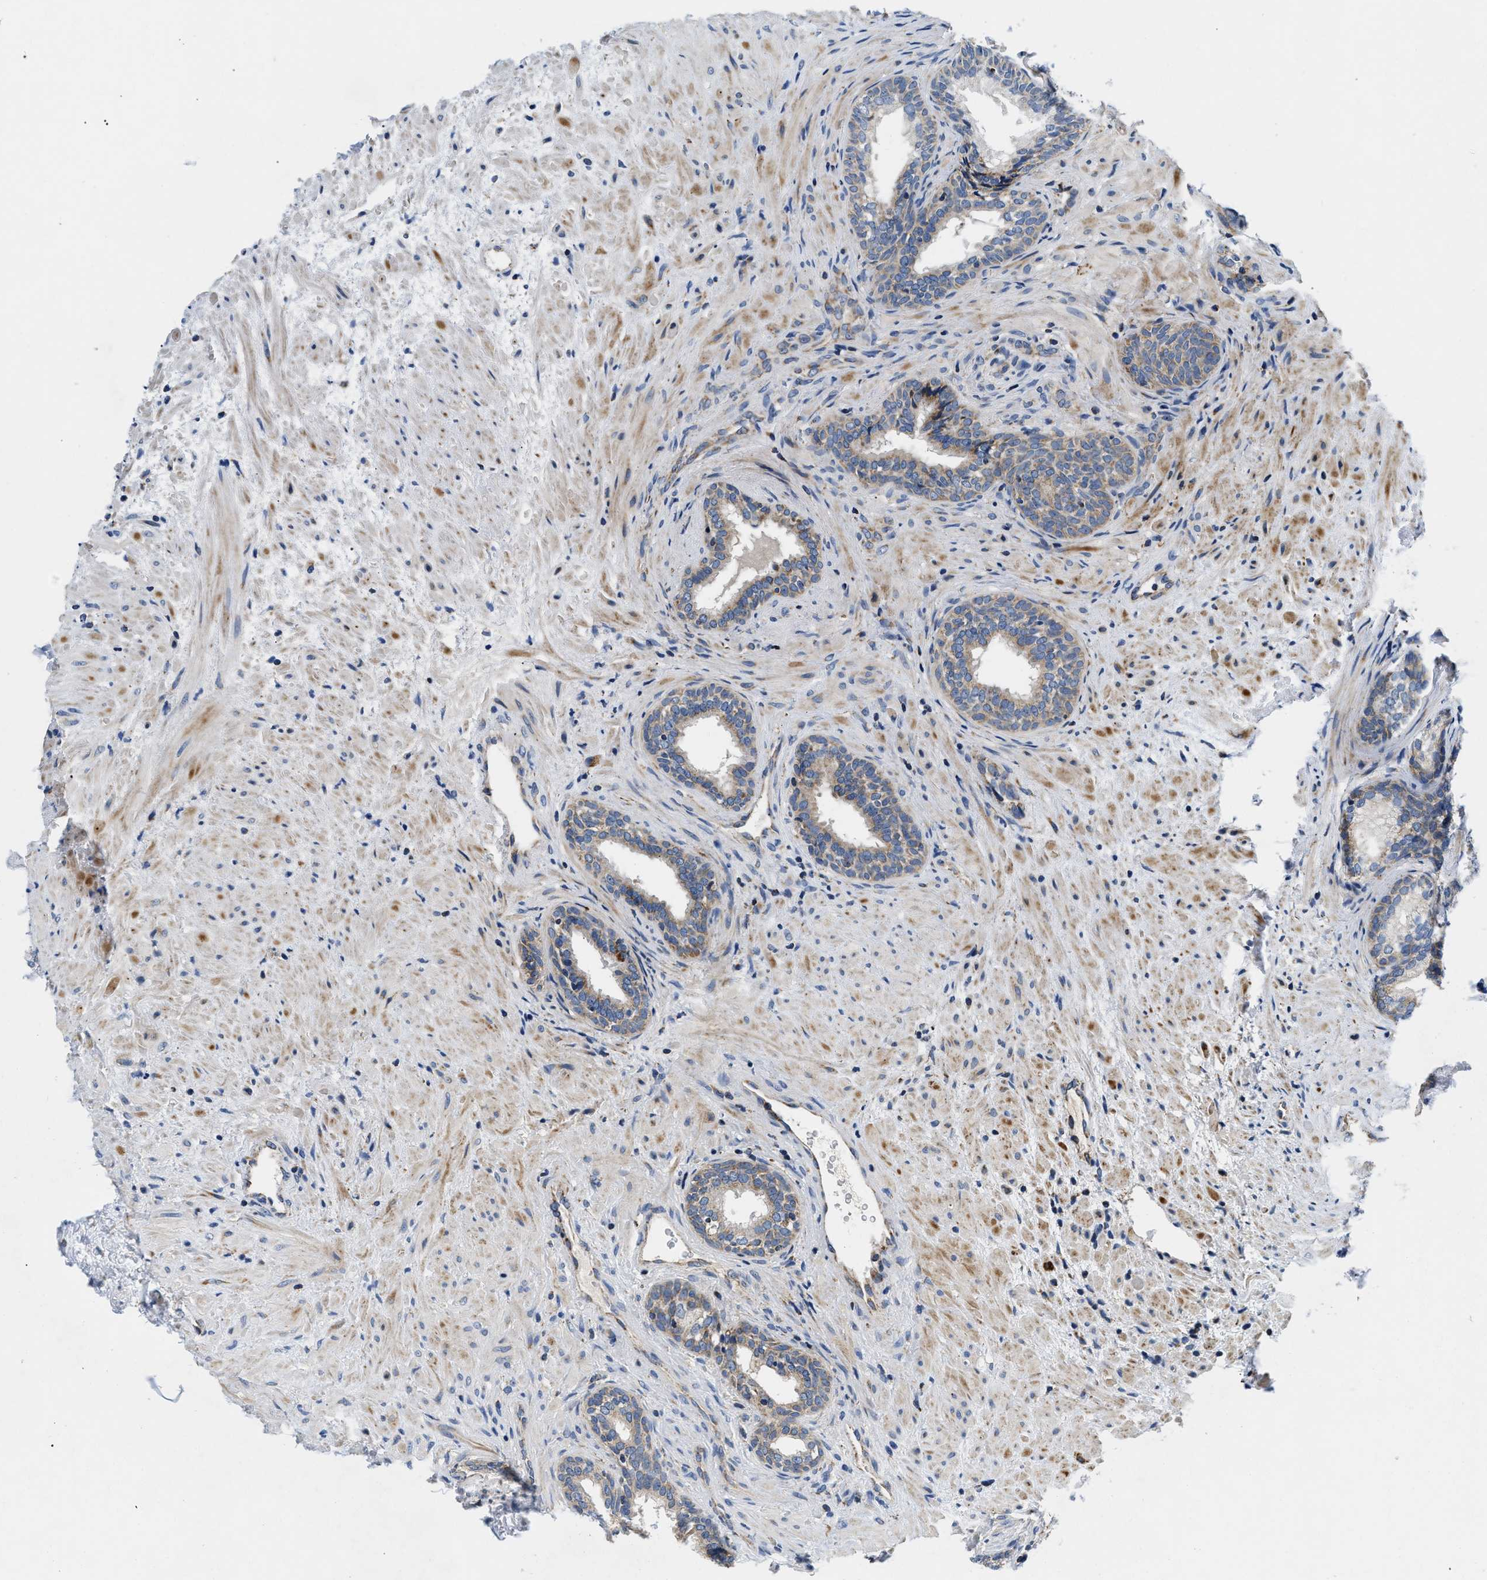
{"staining": {"intensity": "weak", "quantity": "<25%", "location": "cytoplasmic/membranous"}, "tissue": "prostate", "cell_type": "Glandular cells", "image_type": "normal", "snomed": [{"axis": "morphology", "description": "Normal tissue, NOS"}, {"axis": "topography", "description": "Prostate"}], "caption": "This is an immunohistochemistry (IHC) histopathology image of normal human prostate. There is no positivity in glandular cells.", "gene": "PDP1", "patient": {"sex": "male", "age": 76}}